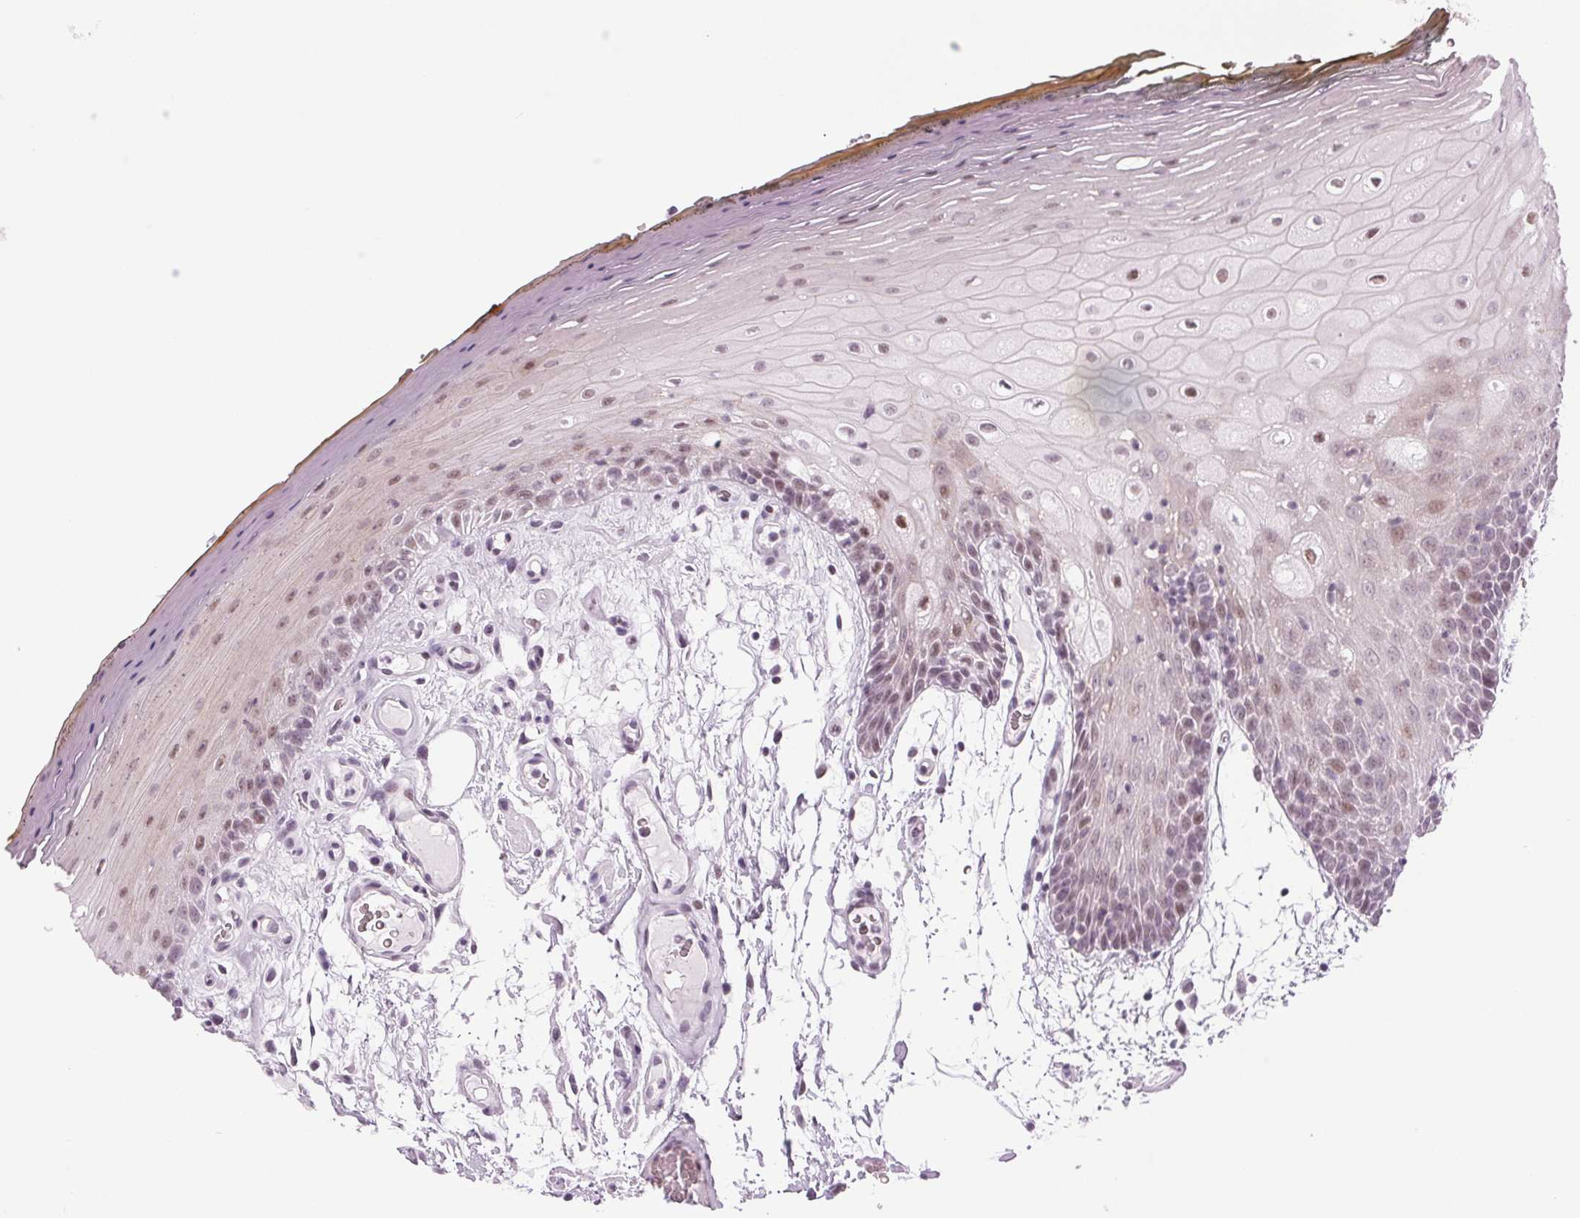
{"staining": {"intensity": "weak", "quantity": "<25%", "location": "nuclear"}, "tissue": "oral mucosa", "cell_type": "Squamous epithelial cells", "image_type": "normal", "snomed": [{"axis": "morphology", "description": "Normal tissue, NOS"}, {"axis": "morphology", "description": "Squamous cell carcinoma, NOS"}, {"axis": "topography", "description": "Oral tissue"}, {"axis": "topography", "description": "Head-Neck"}], "caption": "An image of human oral mucosa is negative for staining in squamous epithelial cells. (DAB immunohistochemistry (IHC) visualized using brightfield microscopy, high magnification).", "gene": "IGF2BP1", "patient": {"sex": "male", "age": 52}}